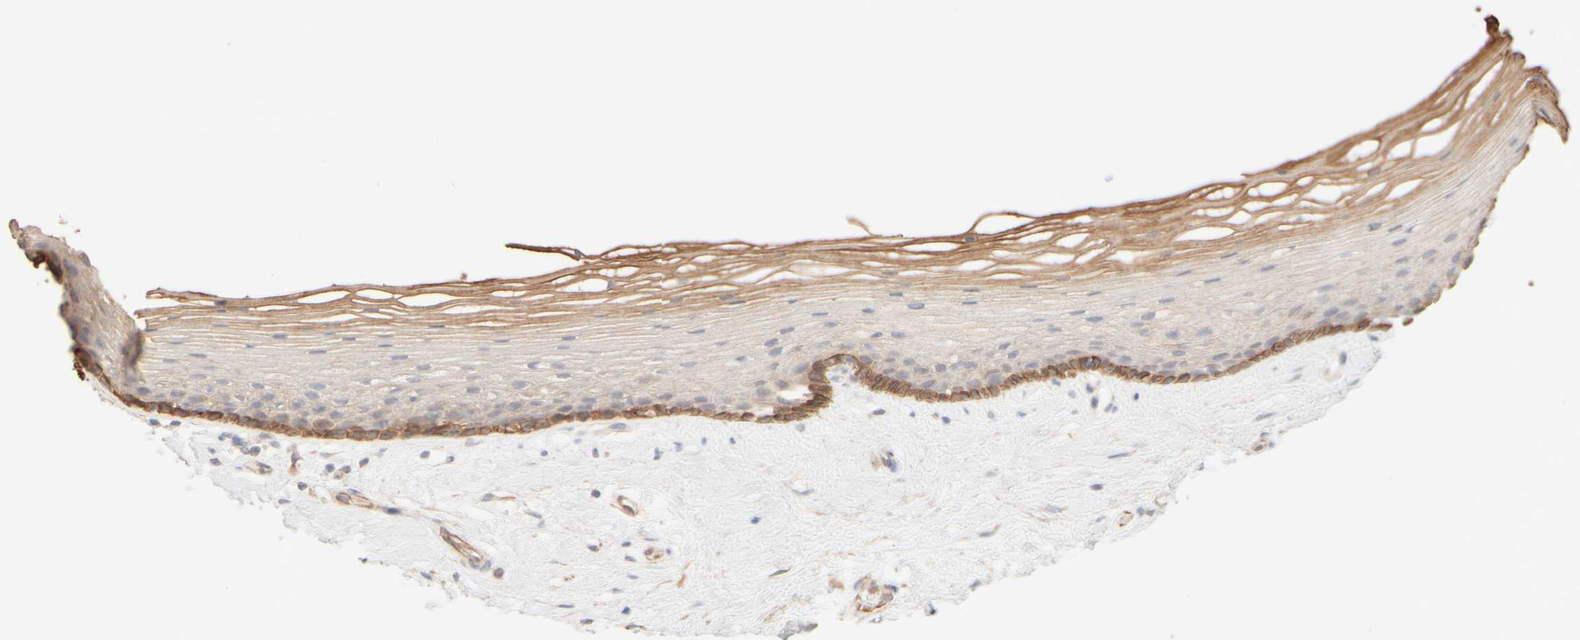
{"staining": {"intensity": "strong", "quantity": "25%-75%", "location": "cytoplasmic/membranous"}, "tissue": "vagina", "cell_type": "Squamous epithelial cells", "image_type": "normal", "snomed": [{"axis": "morphology", "description": "Normal tissue, NOS"}, {"axis": "topography", "description": "Vagina"}], "caption": "Strong cytoplasmic/membranous staining for a protein is appreciated in approximately 25%-75% of squamous epithelial cells of normal vagina using immunohistochemistry.", "gene": "KRT15", "patient": {"sex": "female", "age": 46}}